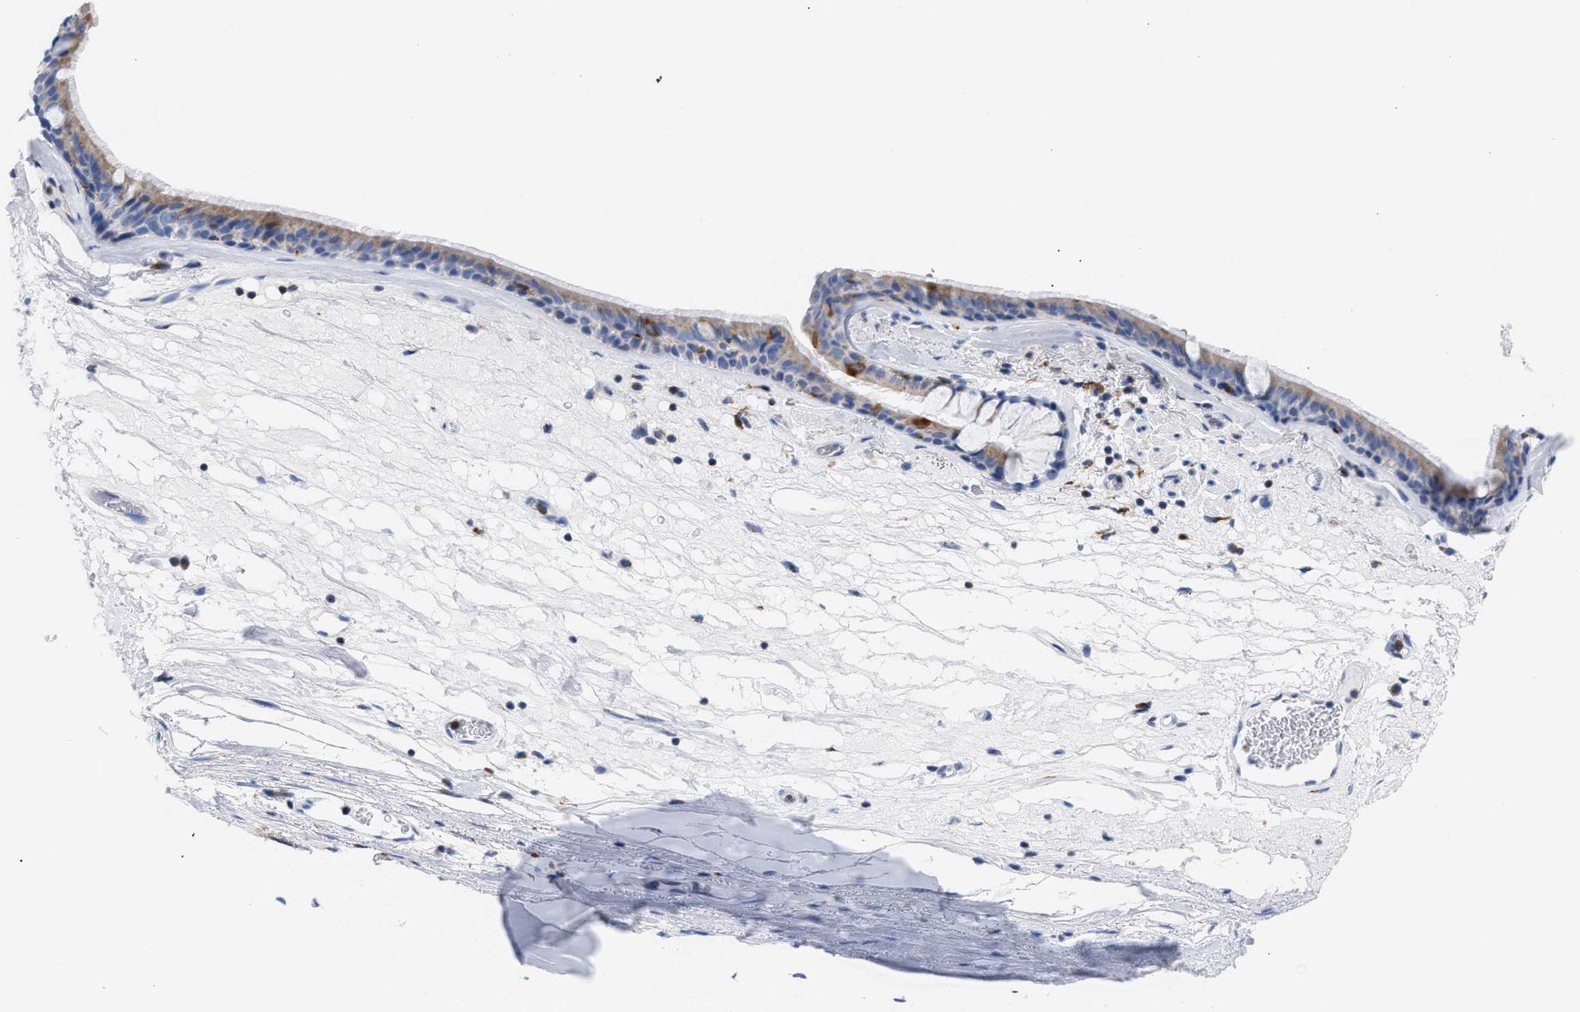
{"staining": {"intensity": "moderate", "quantity": "25%-75%", "location": "cytoplasmic/membranous"}, "tissue": "bronchus", "cell_type": "Respiratory epithelial cells", "image_type": "normal", "snomed": [{"axis": "morphology", "description": "Normal tissue, NOS"}, {"axis": "topography", "description": "Cartilage tissue"}], "caption": "A brown stain labels moderate cytoplasmic/membranous positivity of a protein in respiratory epithelial cells of benign human bronchus.", "gene": "TACC3", "patient": {"sex": "female", "age": 63}}